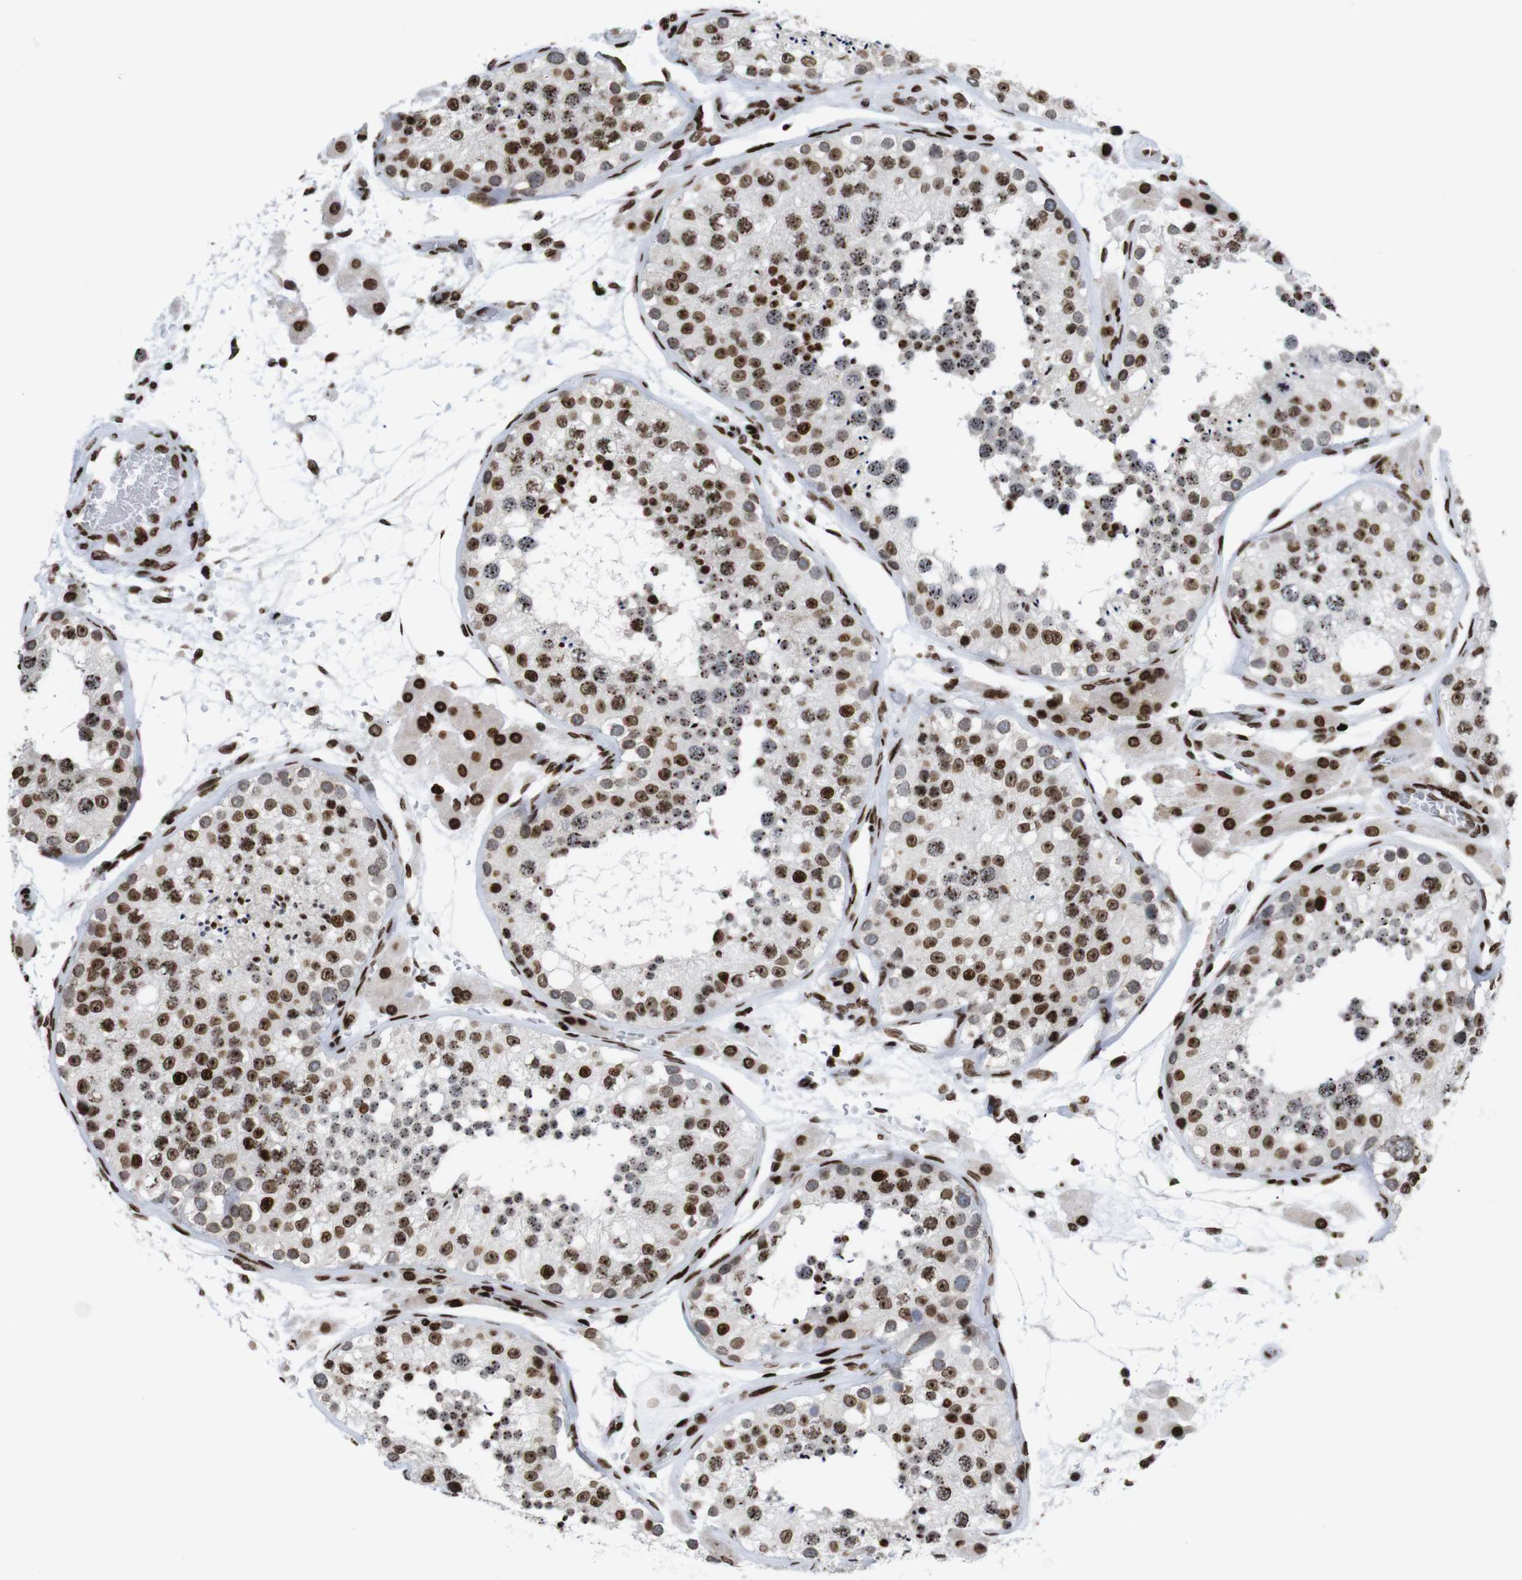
{"staining": {"intensity": "strong", "quantity": ">75%", "location": "nuclear"}, "tissue": "testis", "cell_type": "Cells in seminiferous ducts", "image_type": "normal", "snomed": [{"axis": "morphology", "description": "Normal tissue, NOS"}, {"axis": "topography", "description": "Testis"}], "caption": "Strong nuclear staining is present in about >75% of cells in seminiferous ducts in benign testis. (Brightfield microscopy of DAB IHC at high magnification).", "gene": "H1", "patient": {"sex": "male", "age": 26}}